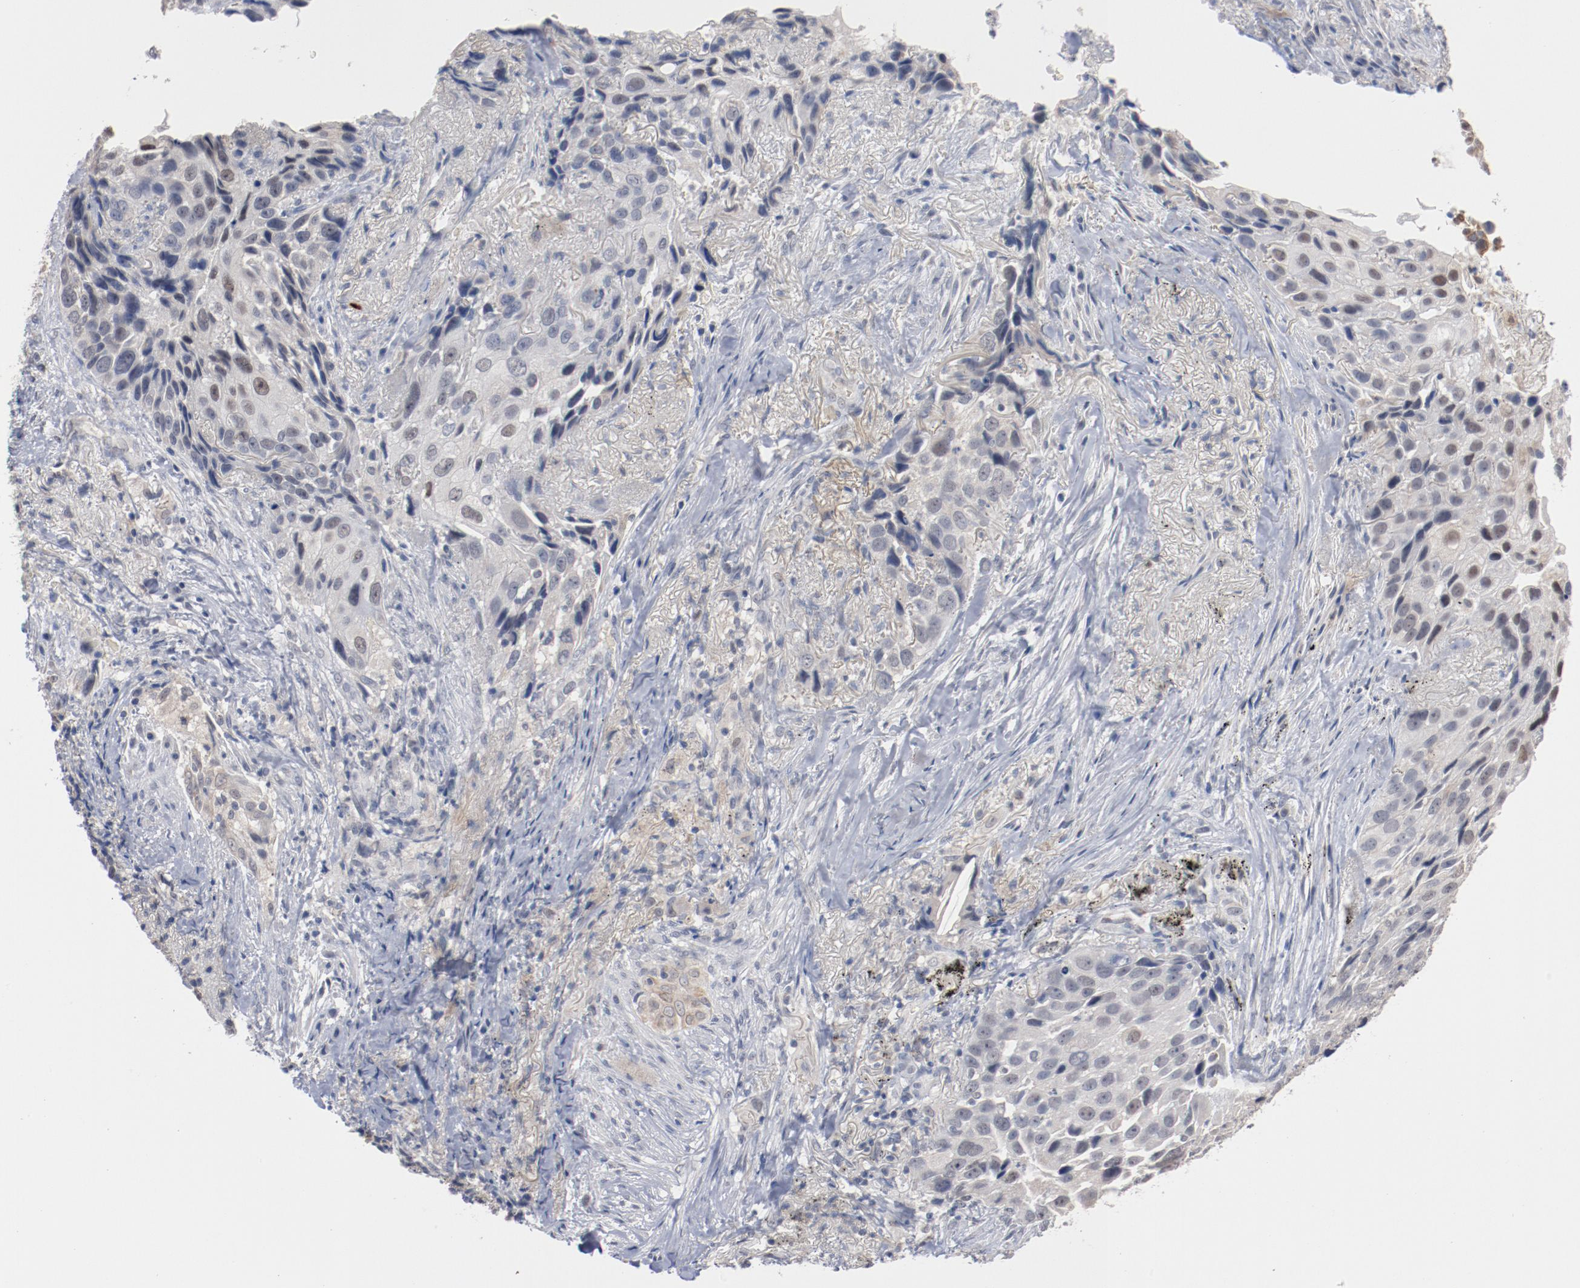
{"staining": {"intensity": "negative", "quantity": "none", "location": "none"}, "tissue": "lung cancer", "cell_type": "Tumor cells", "image_type": "cancer", "snomed": [{"axis": "morphology", "description": "Squamous cell carcinoma, NOS"}, {"axis": "topography", "description": "Lung"}], "caption": "The histopathology image displays no staining of tumor cells in lung cancer (squamous cell carcinoma).", "gene": "ERICH1", "patient": {"sex": "male", "age": 54}}